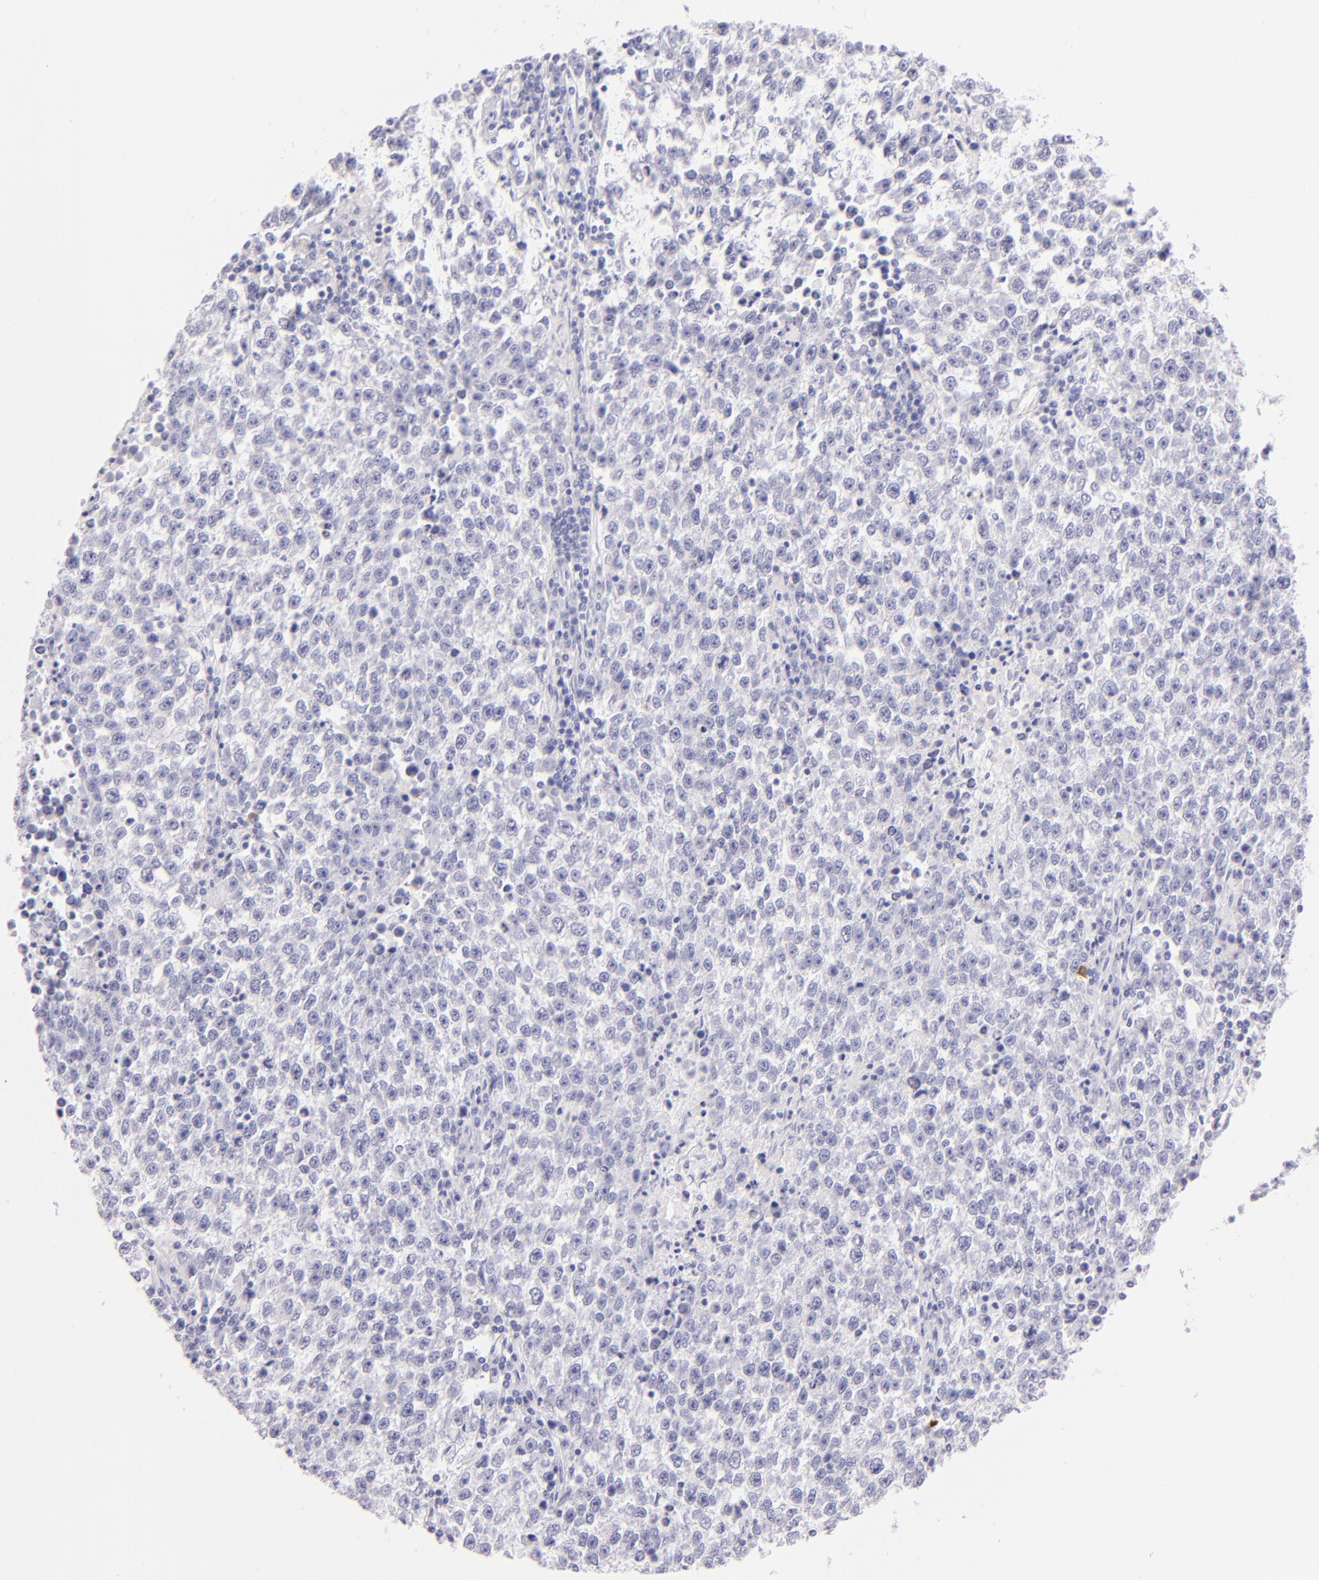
{"staining": {"intensity": "negative", "quantity": "none", "location": "none"}, "tissue": "testis cancer", "cell_type": "Tumor cells", "image_type": "cancer", "snomed": [{"axis": "morphology", "description": "Seminoma, NOS"}, {"axis": "topography", "description": "Testis"}], "caption": "Immunohistochemistry (IHC) of human testis cancer exhibits no expression in tumor cells.", "gene": "SDC1", "patient": {"sex": "male", "age": 36}}